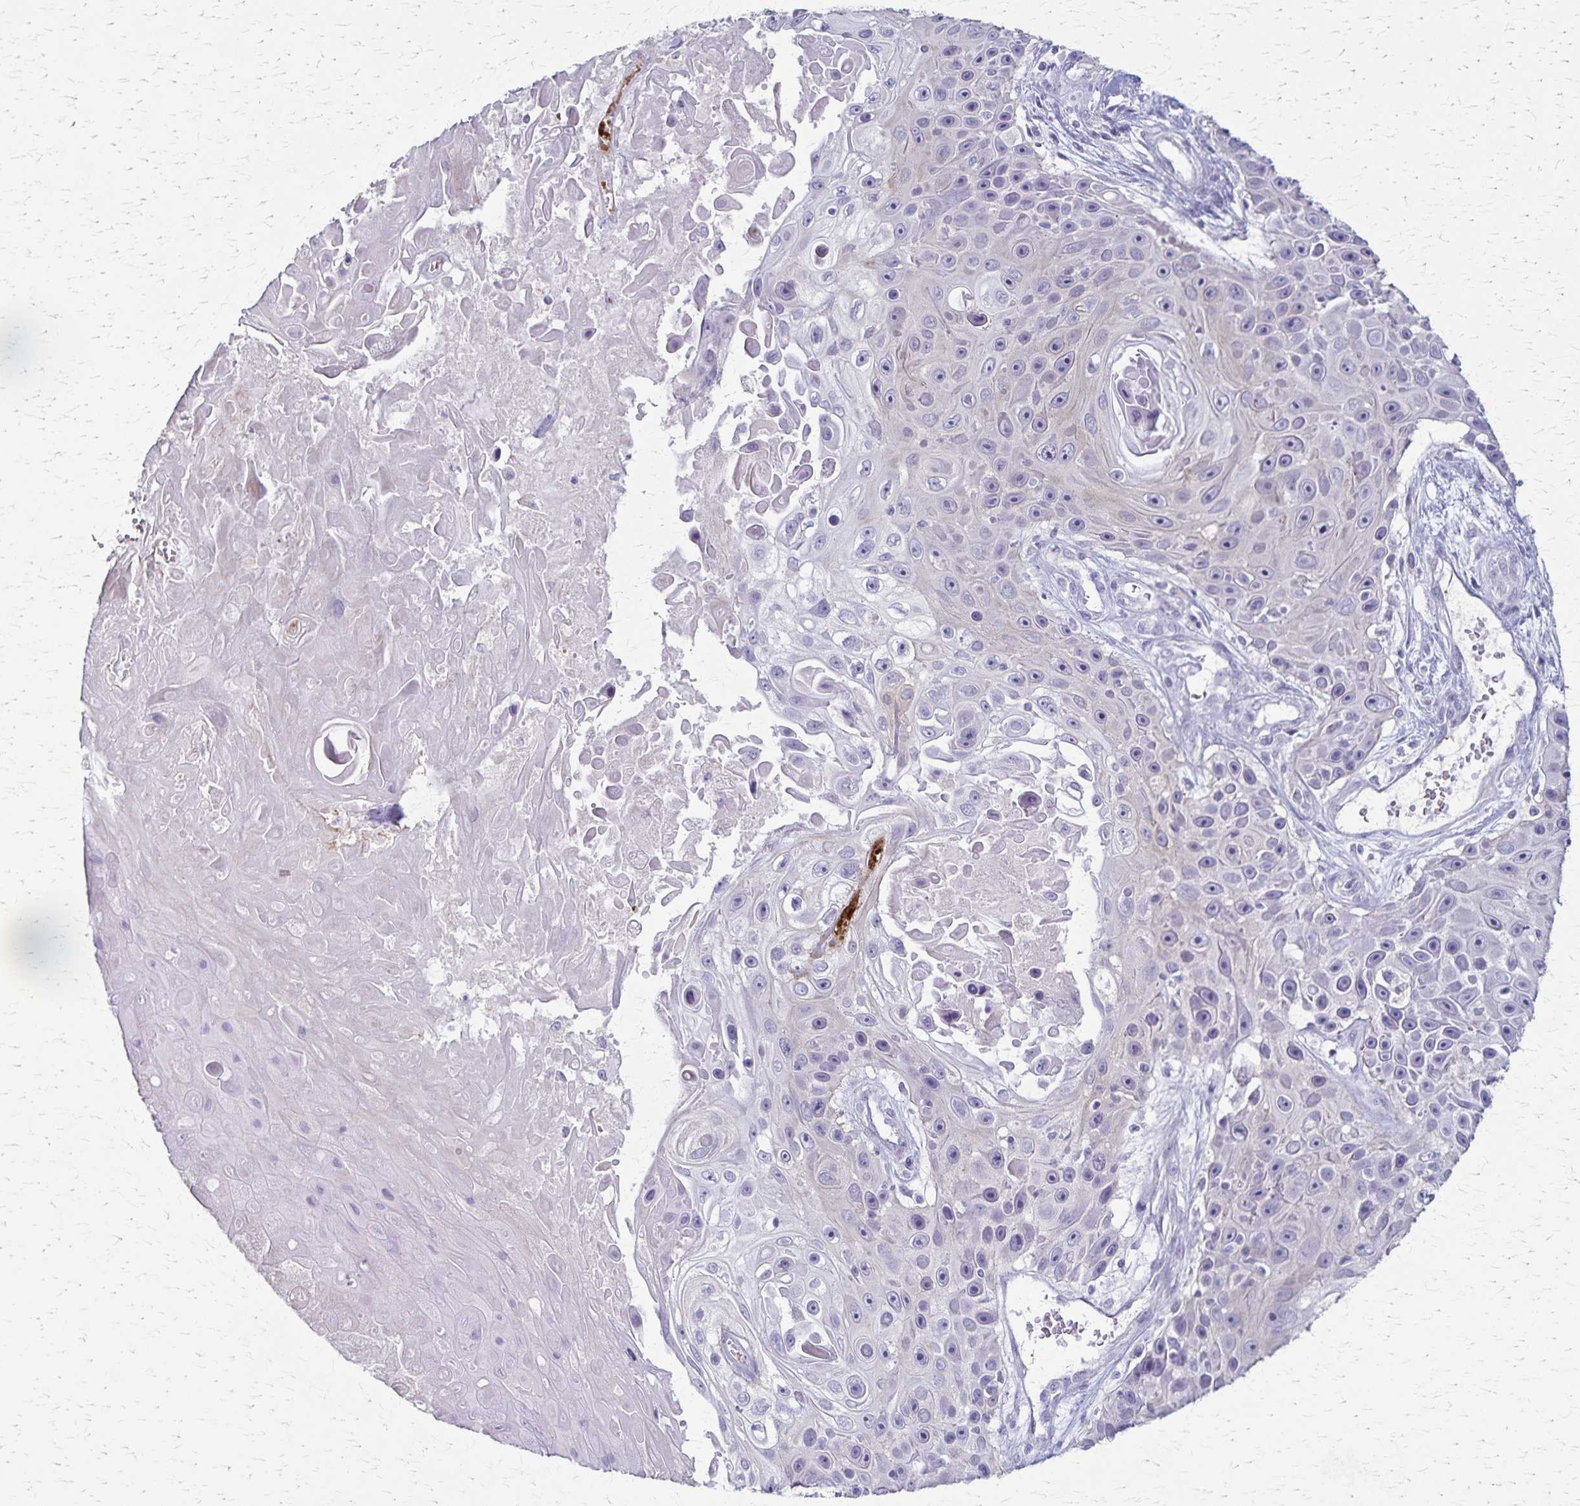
{"staining": {"intensity": "negative", "quantity": "none", "location": "none"}, "tissue": "skin cancer", "cell_type": "Tumor cells", "image_type": "cancer", "snomed": [{"axis": "morphology", "description": "Squamous cell carcinoma, NOS"}, {"axis": "topography", "description": "Skin"}], "caption": "Immunohistochemistry image of neoplastic tissue: human skin squamous cell carcinoma stained with DAB reveals no significant protein staining in tumor cells. The staining was performed using DAB (3,3'-diaminobenzidine) to visualize the protein expression in brown, while the nuclei were stained in blue with hematoxylin (Magnification: 20x).", "gene": "RASL10B", "patient": {"sex": "male", "age": 82}}